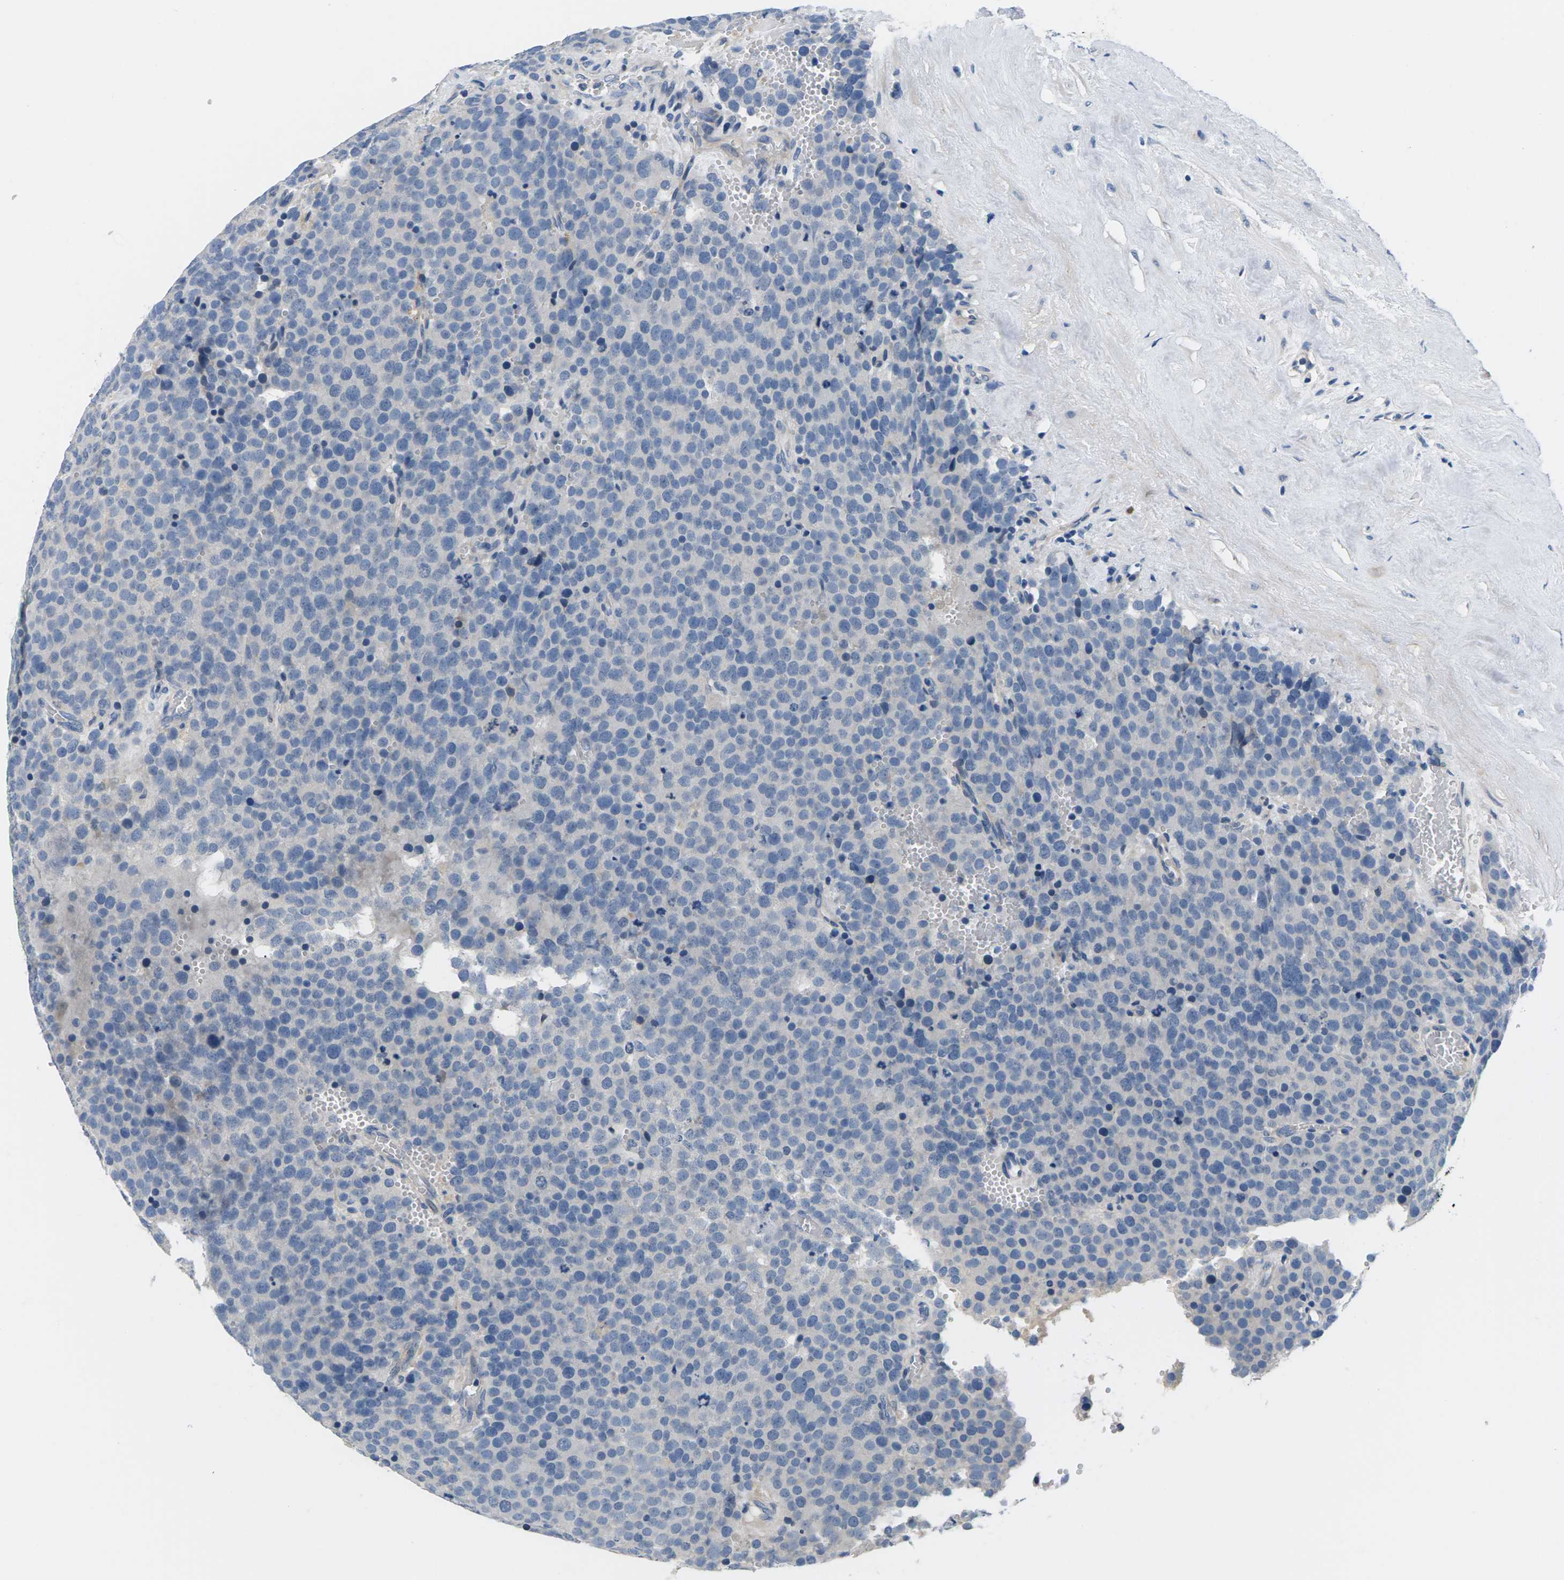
{"staining": {"intensity": "negative", "quantity": "none", "location": "none"}, "tissue": "testis cancer", "cell_type": "Tumor cells", "image_type": "cancer", "snomed": [{"axis": "morphology", "description": "Normal tissue, NOS"}, {"axis": "morphology", "description": "Seminoma, NOS"}, {"axis": "topography", "description": "Testis"}], "caption": "Tumor cells show no significant protein positivity in testis cancer (seminoma). The staining was performed using DAB to visualize the protein expression in brown, while the nuclei were stained in blue with hematoxylin (Magnification: 20x).", "gene": "TSPAN2", "patient": {"sex": "male", "age": 71}}